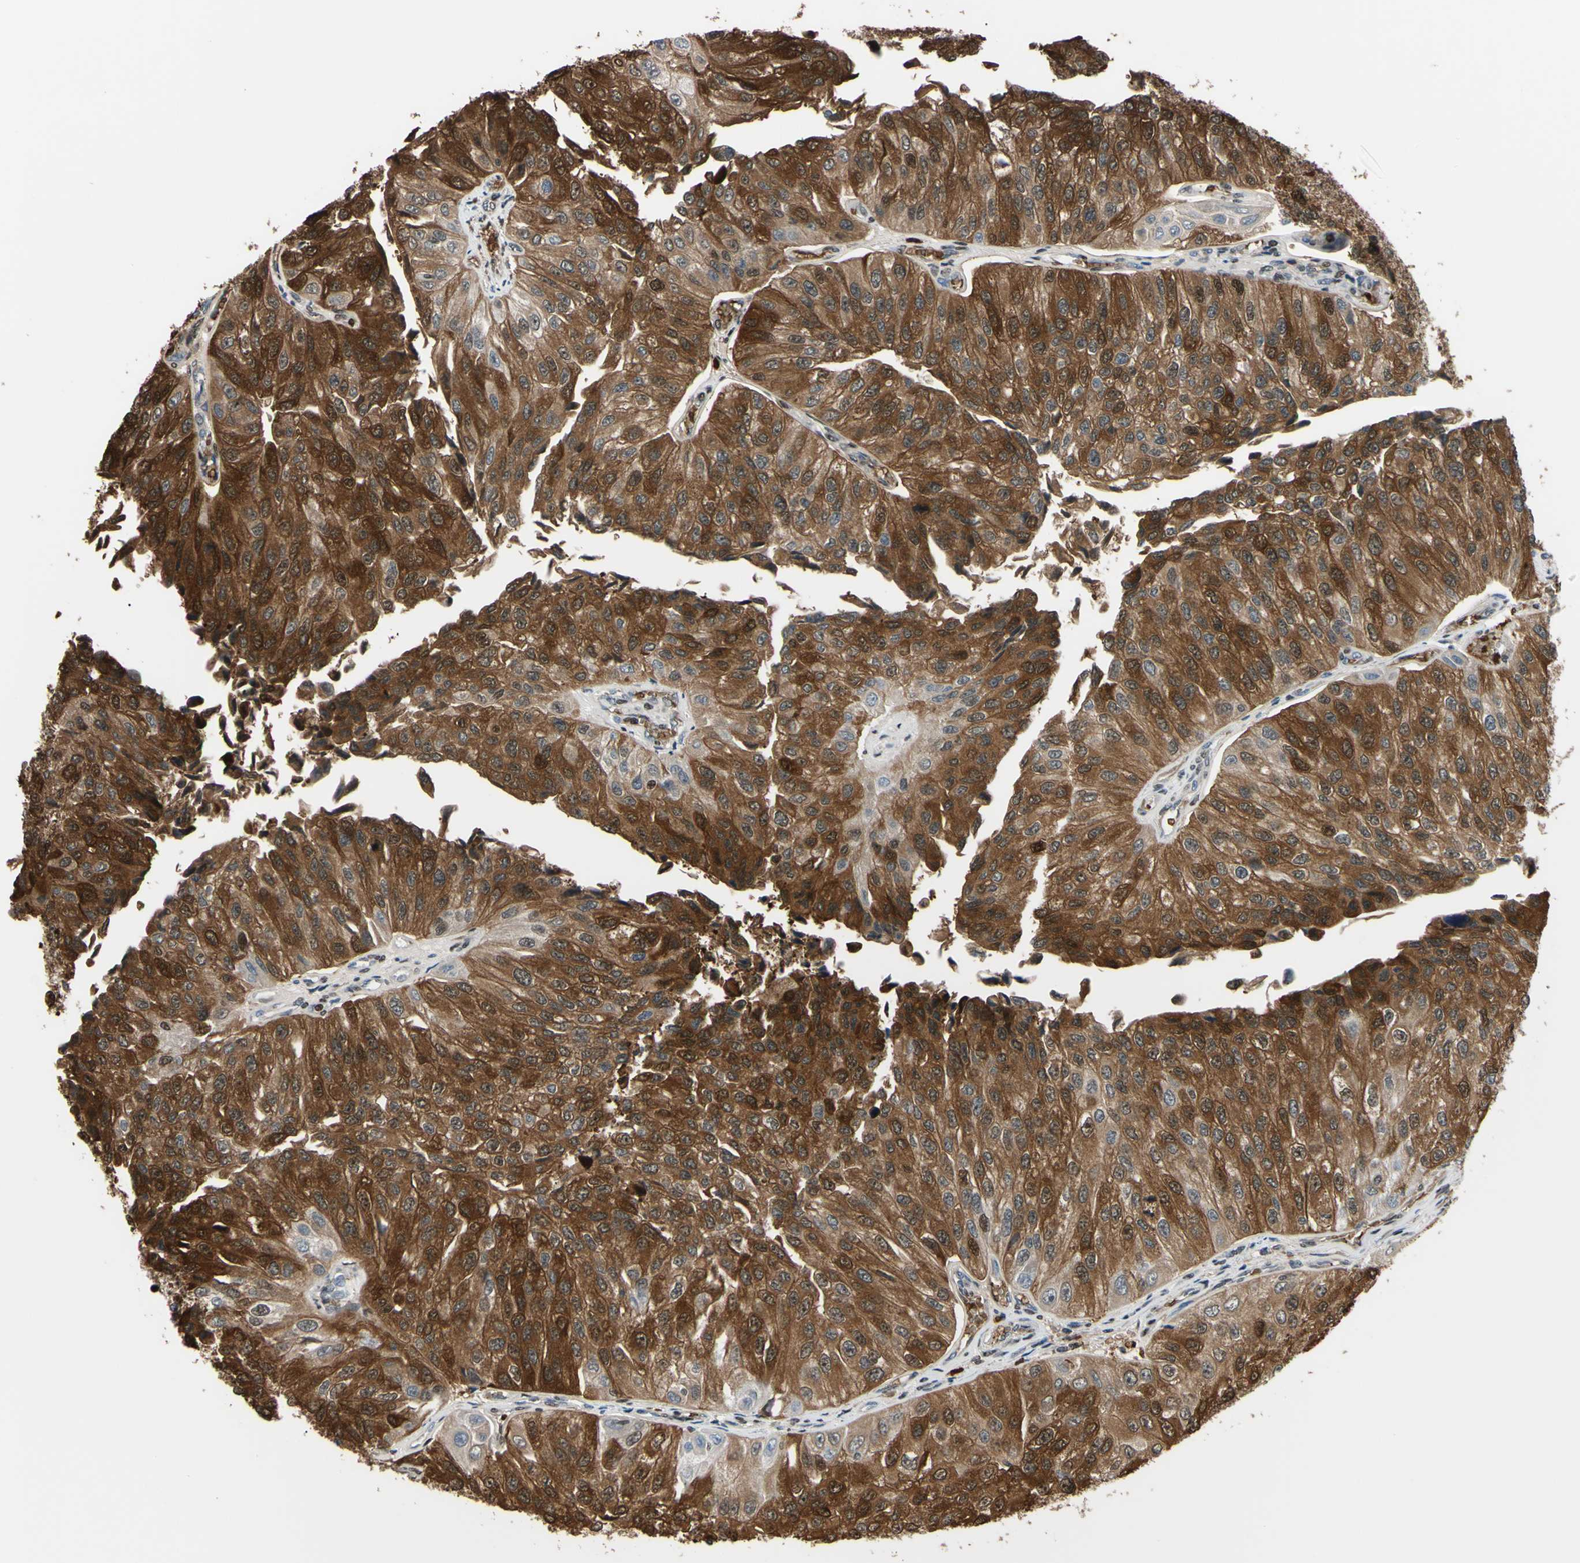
{"staining": {"intensity": "strong", "quantity": ">75%", "location": "cytoplasmic/membranous,nuclear"}, "tissue": "urothelial cancer", "cell_type": "Tumor cells", "image_type": "cancer", "snomed": [{"axis": "morphology", "description": "Urothelial carcinoma, High grade"}, {"axis": "topography", "description": "Kidney"}, {"axis": "topography", "description": "Urinary bladder"}], "caption": "There is high levels of strong cytoplasmic/membranous and nuclear staining in tumor cells of high-grade urothelial carcinoma, as demonstrated by immunohistochemical staining (brown color).", "gene": "THAP12", "patient": {"sex": "male", "age": 77}}